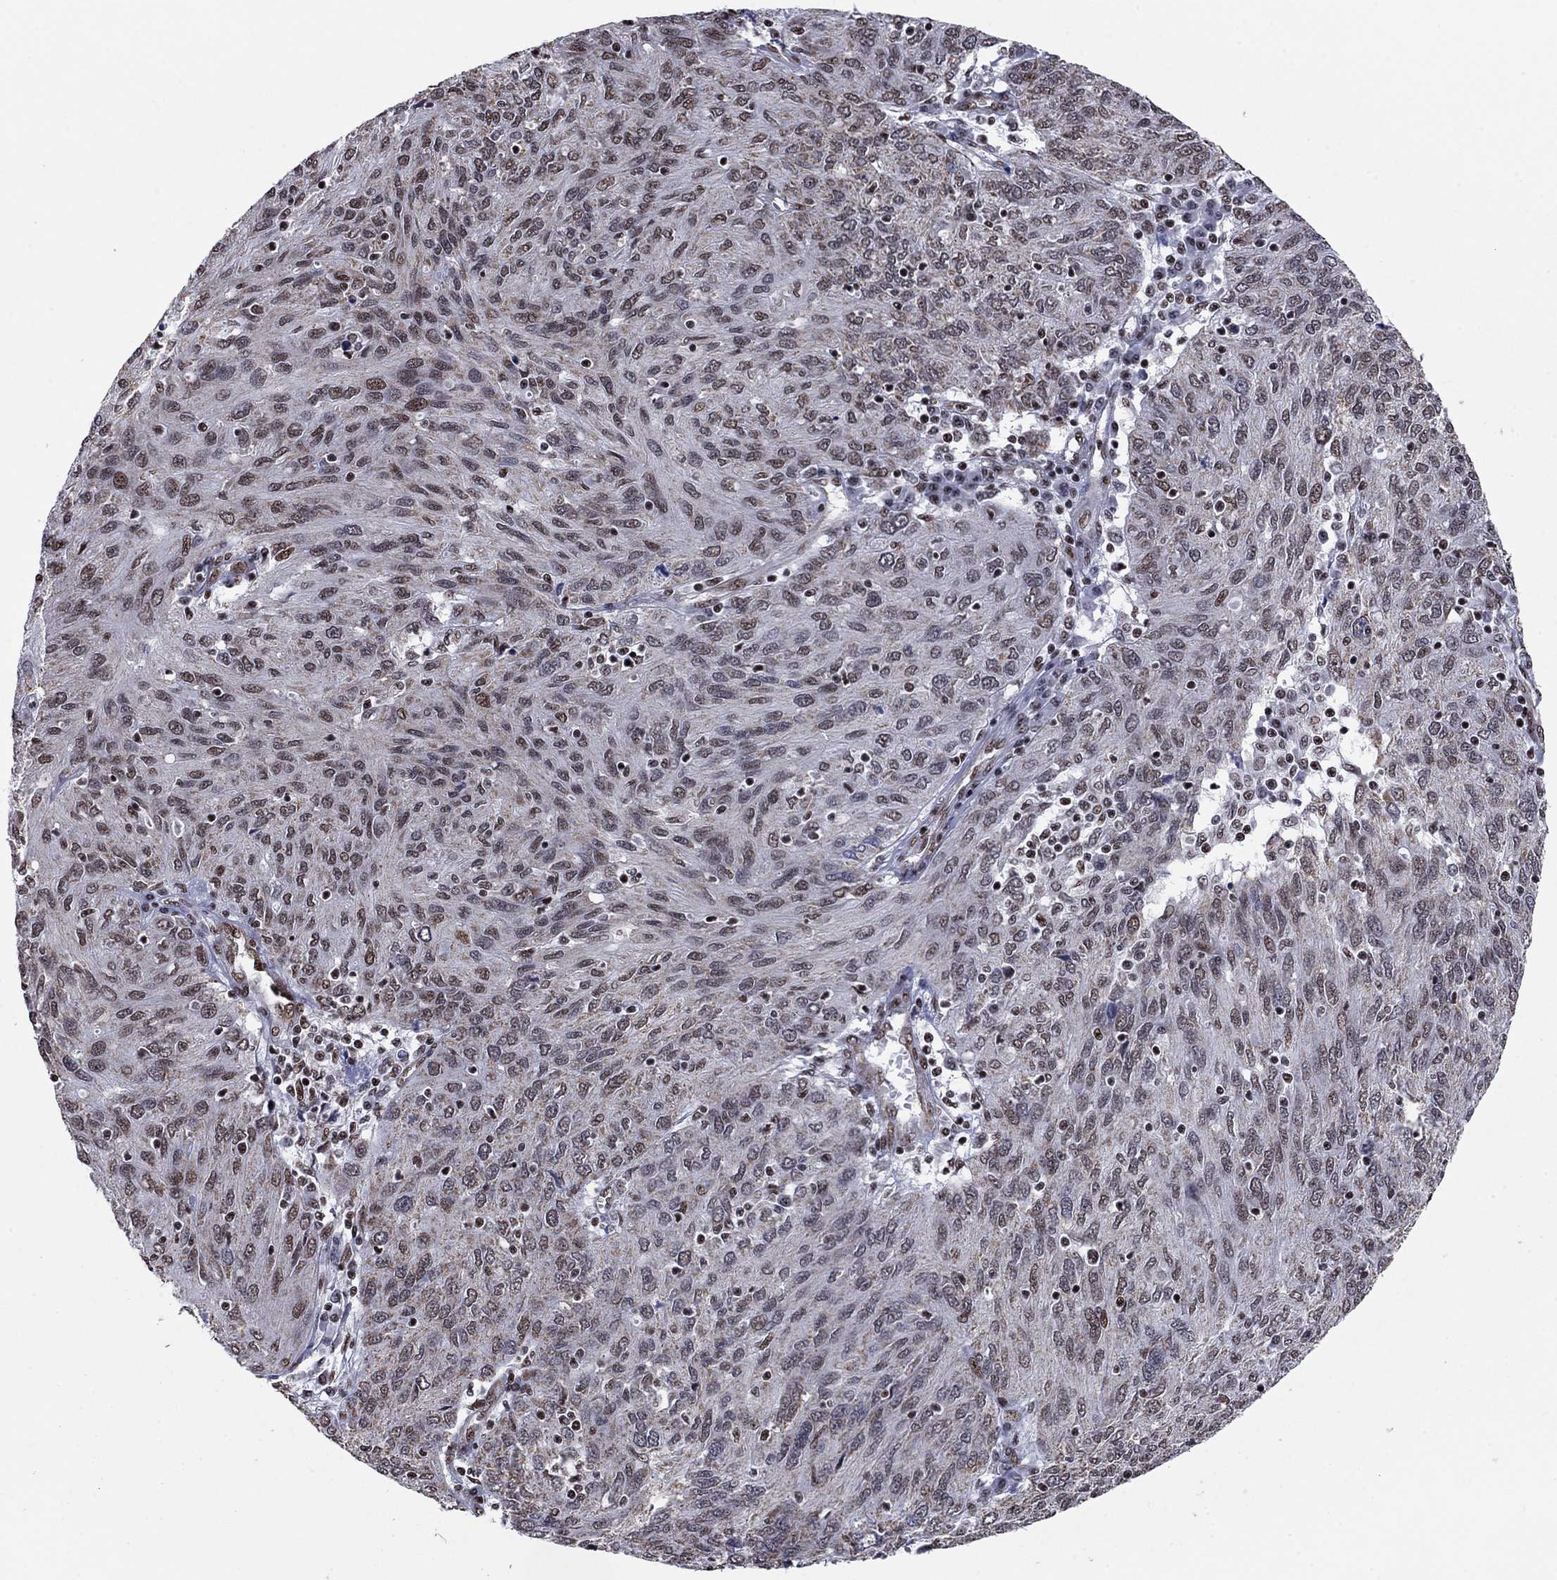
{"staining": {"intensity": "moderate", "quantity": "<25%", "location": "nuclear"}, "tissue": "ovarian cancer", "cell_type": "Tumor cells", "image_type": "cancer", "snomed": [{"axis": "morphology", "description": "Carcinoma, endometroid"}, {"axis": "topography", "description": "Ovary"}], "caption": "Ovarian endometroid carcinoma stained with DAB (3,3'-diaminobenzidine) immunohistochemistry (IHC) exhibits low levels of moderate nuclear staining in about <25% of tumor cells. Nuclei are stained in blue.", "gene": "N4BP2", "patient": {"sex": "female", "age": 50}}